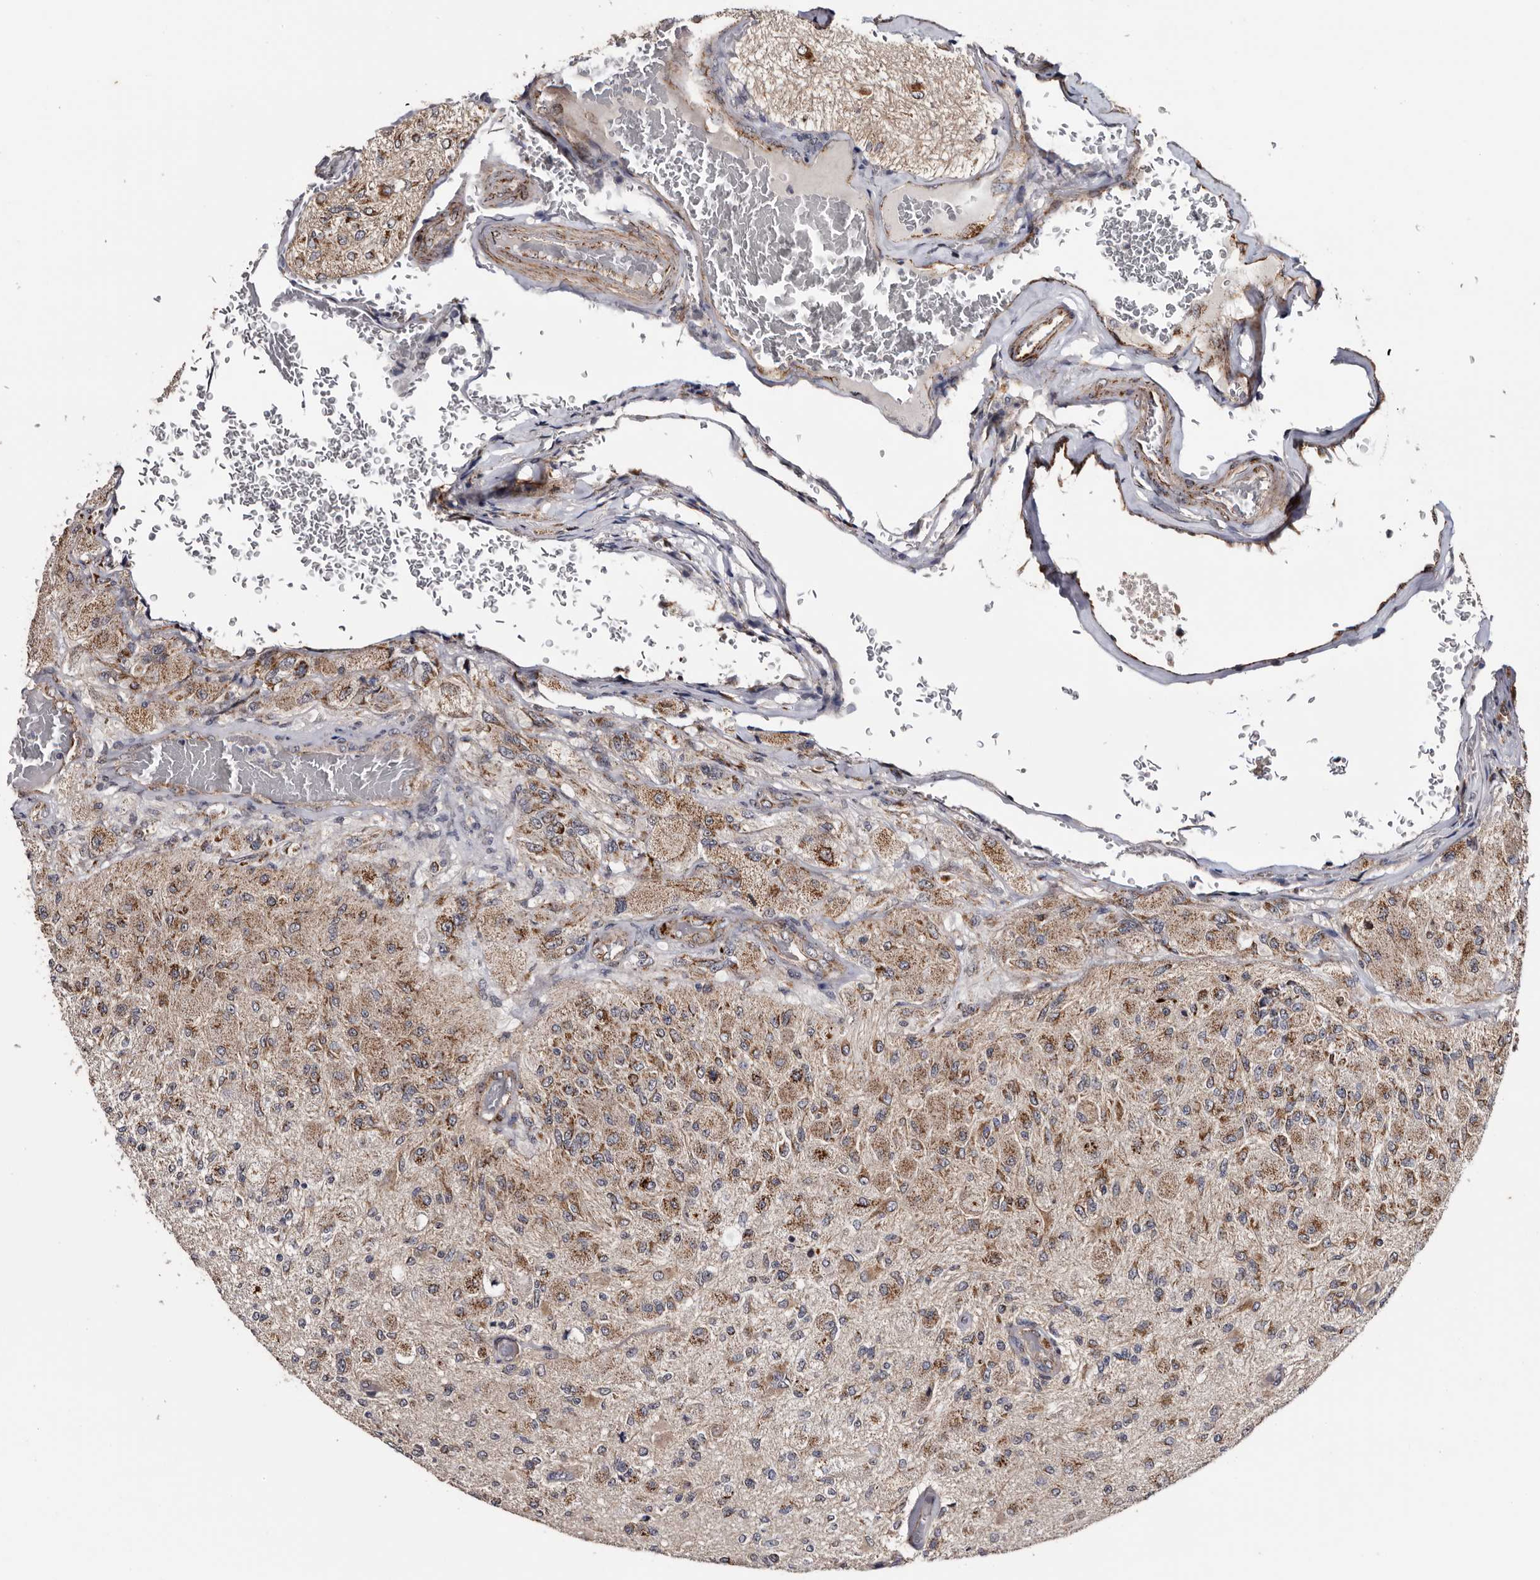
{"staining": {"intensity": "moderate", "quantity": "25%-75%", "location": "cytoplasmic/membranous"}, "tissue": "glioma", "cell_type": "Tumor cells", "image_type": "cancer", "snomed": [{"axis": "morphology", "description": "Normal tissue, NOS"}, {"axis": "morphology", "description": "Glioma, malignant, High grade"}, {"axis": "topography", "description": "Cerebral cortex"}], "caption": "DAB immunohistochemical staining of human malignant high-grade glioma shows moderate cytoplasmic/membranous protein expression in approximately 25%-75% of tumor cells. (Brightfield microscopy of DAB IHC at high magnification).", "gene": "ARMCX2", "patient": {"sex": "male", "age": 77}}